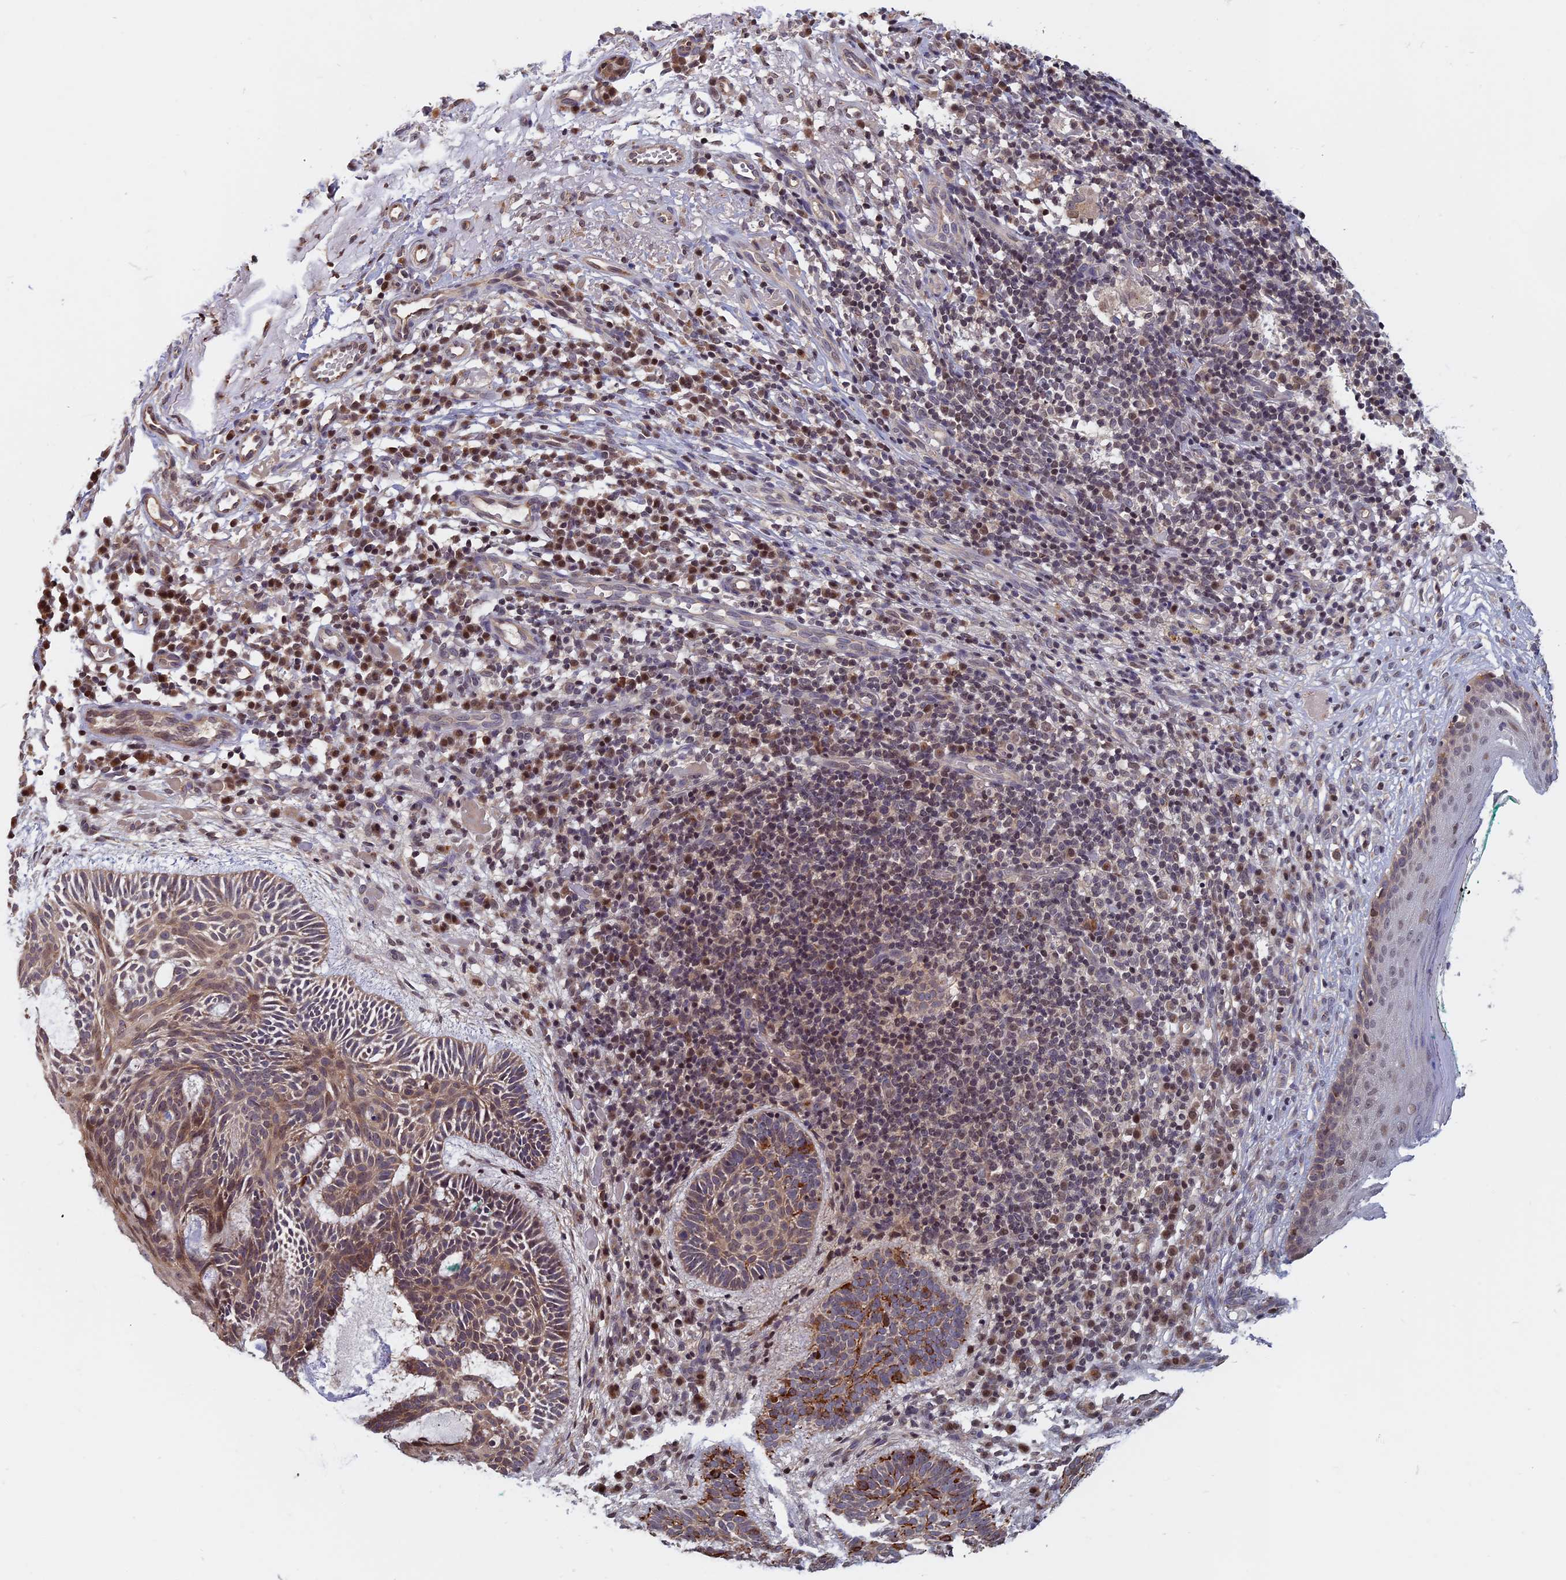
{"staining": {"intensity": "weak", "quantity": "25%-75%", "location": "cytoplasmic/membranous"}, "tissue": "skin cancer", "cell_type": "Tumor cells", "image_type": "cancer", "snomed": [{"axis": "morphology", "description": "Basal cell carcinoma"}, {"axis": "topography", "description": "Skin"}], "caption": "Immunohistochemistry staining of skin cancer, which displays low levels of weak cytoplasmic/membranous expression in about 25%-75% of tumor cells indicating weak cytoplasmic/membranous protein staining. The staining was performed using DAB (brown) for protein detection and nuclei were counterstained in hematoxylin (blue).", "gene": "CCDC113", "patient": {"sex": "male", "age": 85}}